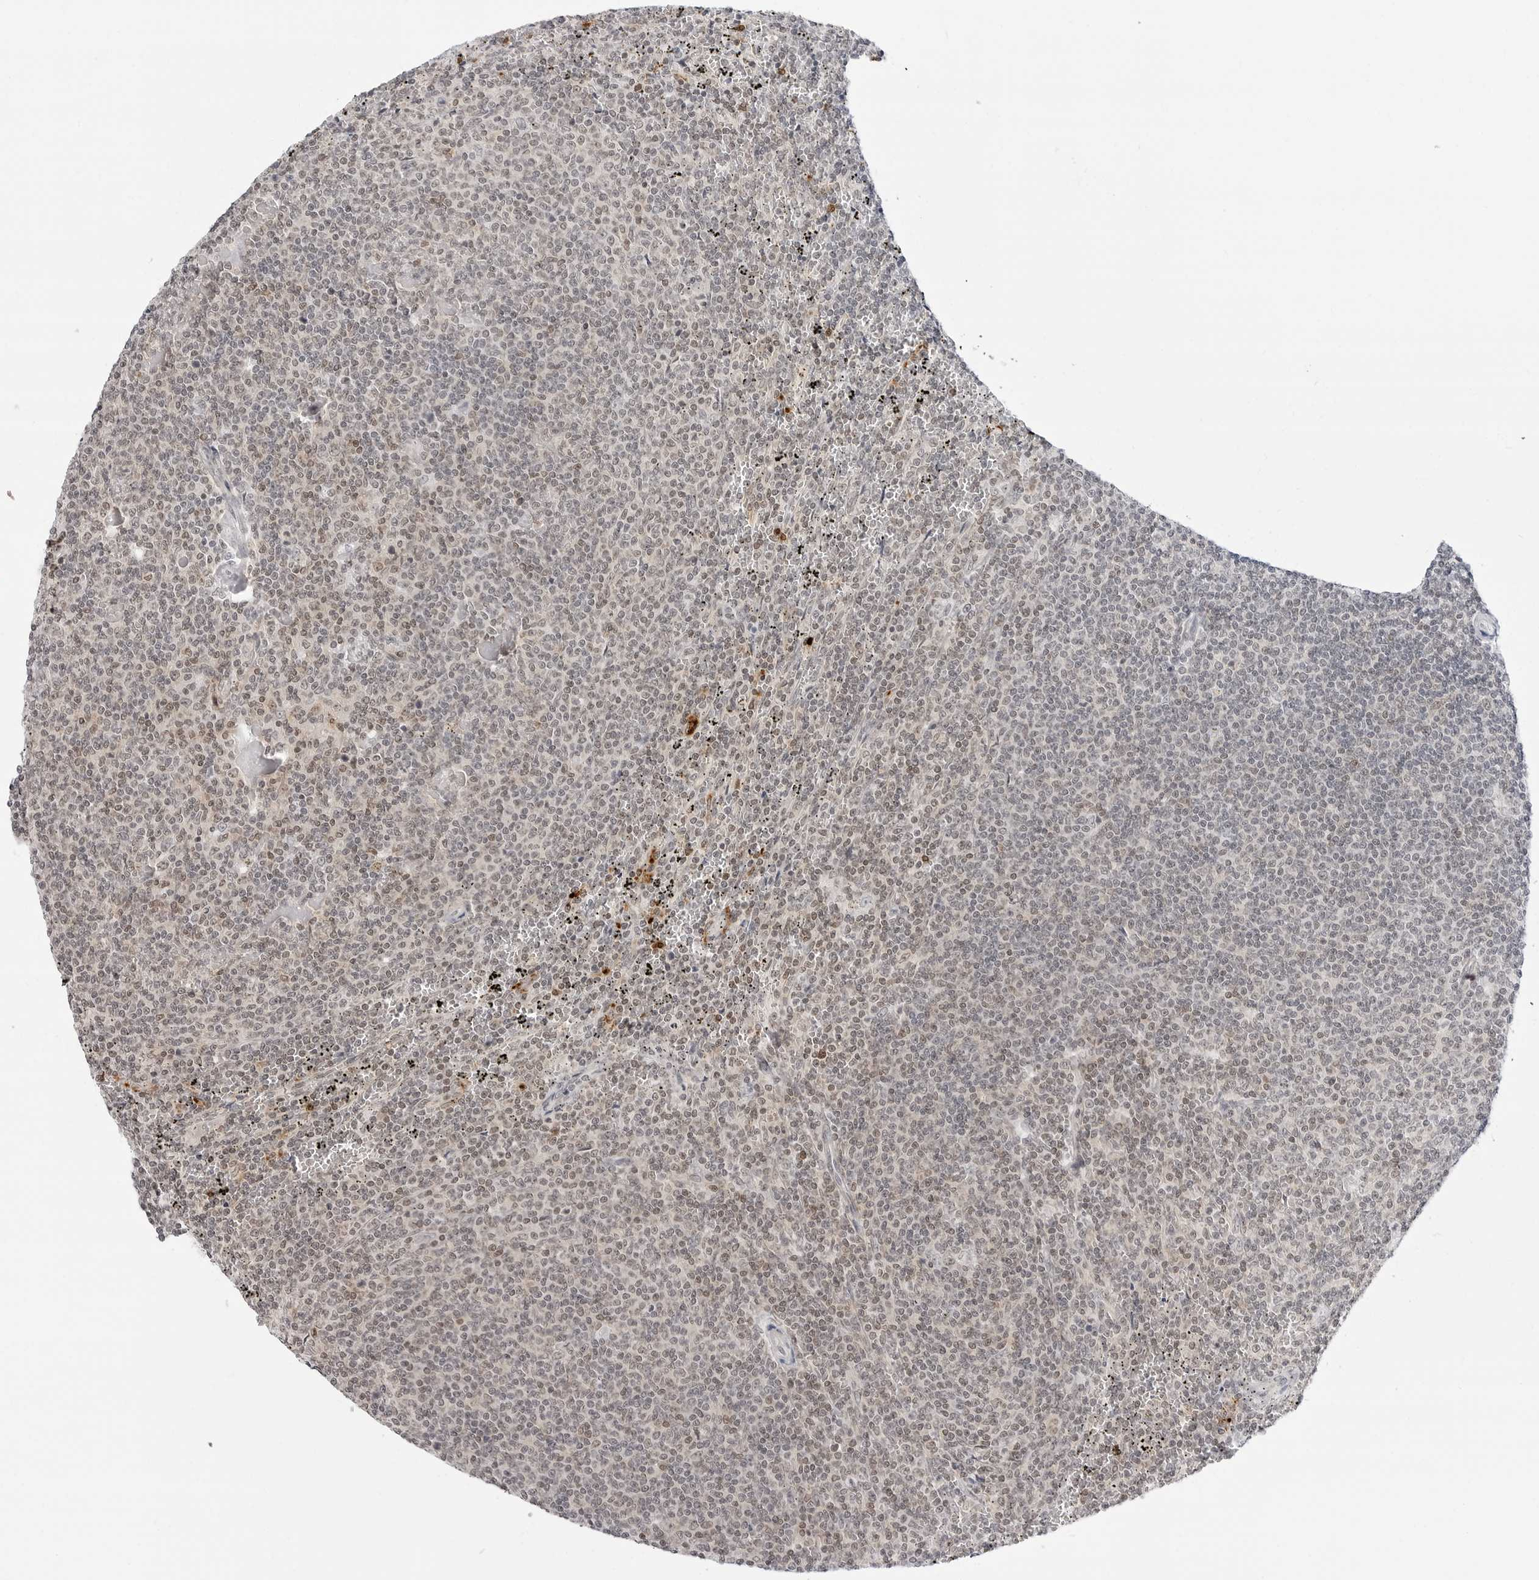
{"staining": {"intensity": "weak", "quantity": "25%-75%", "location": "nuclear"}, "tissue": "lymphoma", "cell_type": "Tumor cells", "image_type": "cancer", "snomed": [{"axis": "morphology", "description": "Malignant lymphoma, non-Hodgkin's type, Low grade"}, {"axis": "topography", "description": "Spleen"}], "caption": "Malignant lymphoma, non-Hodgkin's type (low-grade) was stained to show a protein in brown. There is low levels of weak nuclear staining in about 25%-75% of tumor cells.", "gene": "PPP2R5C", "patient": {"sex": "female", "age": 50}}